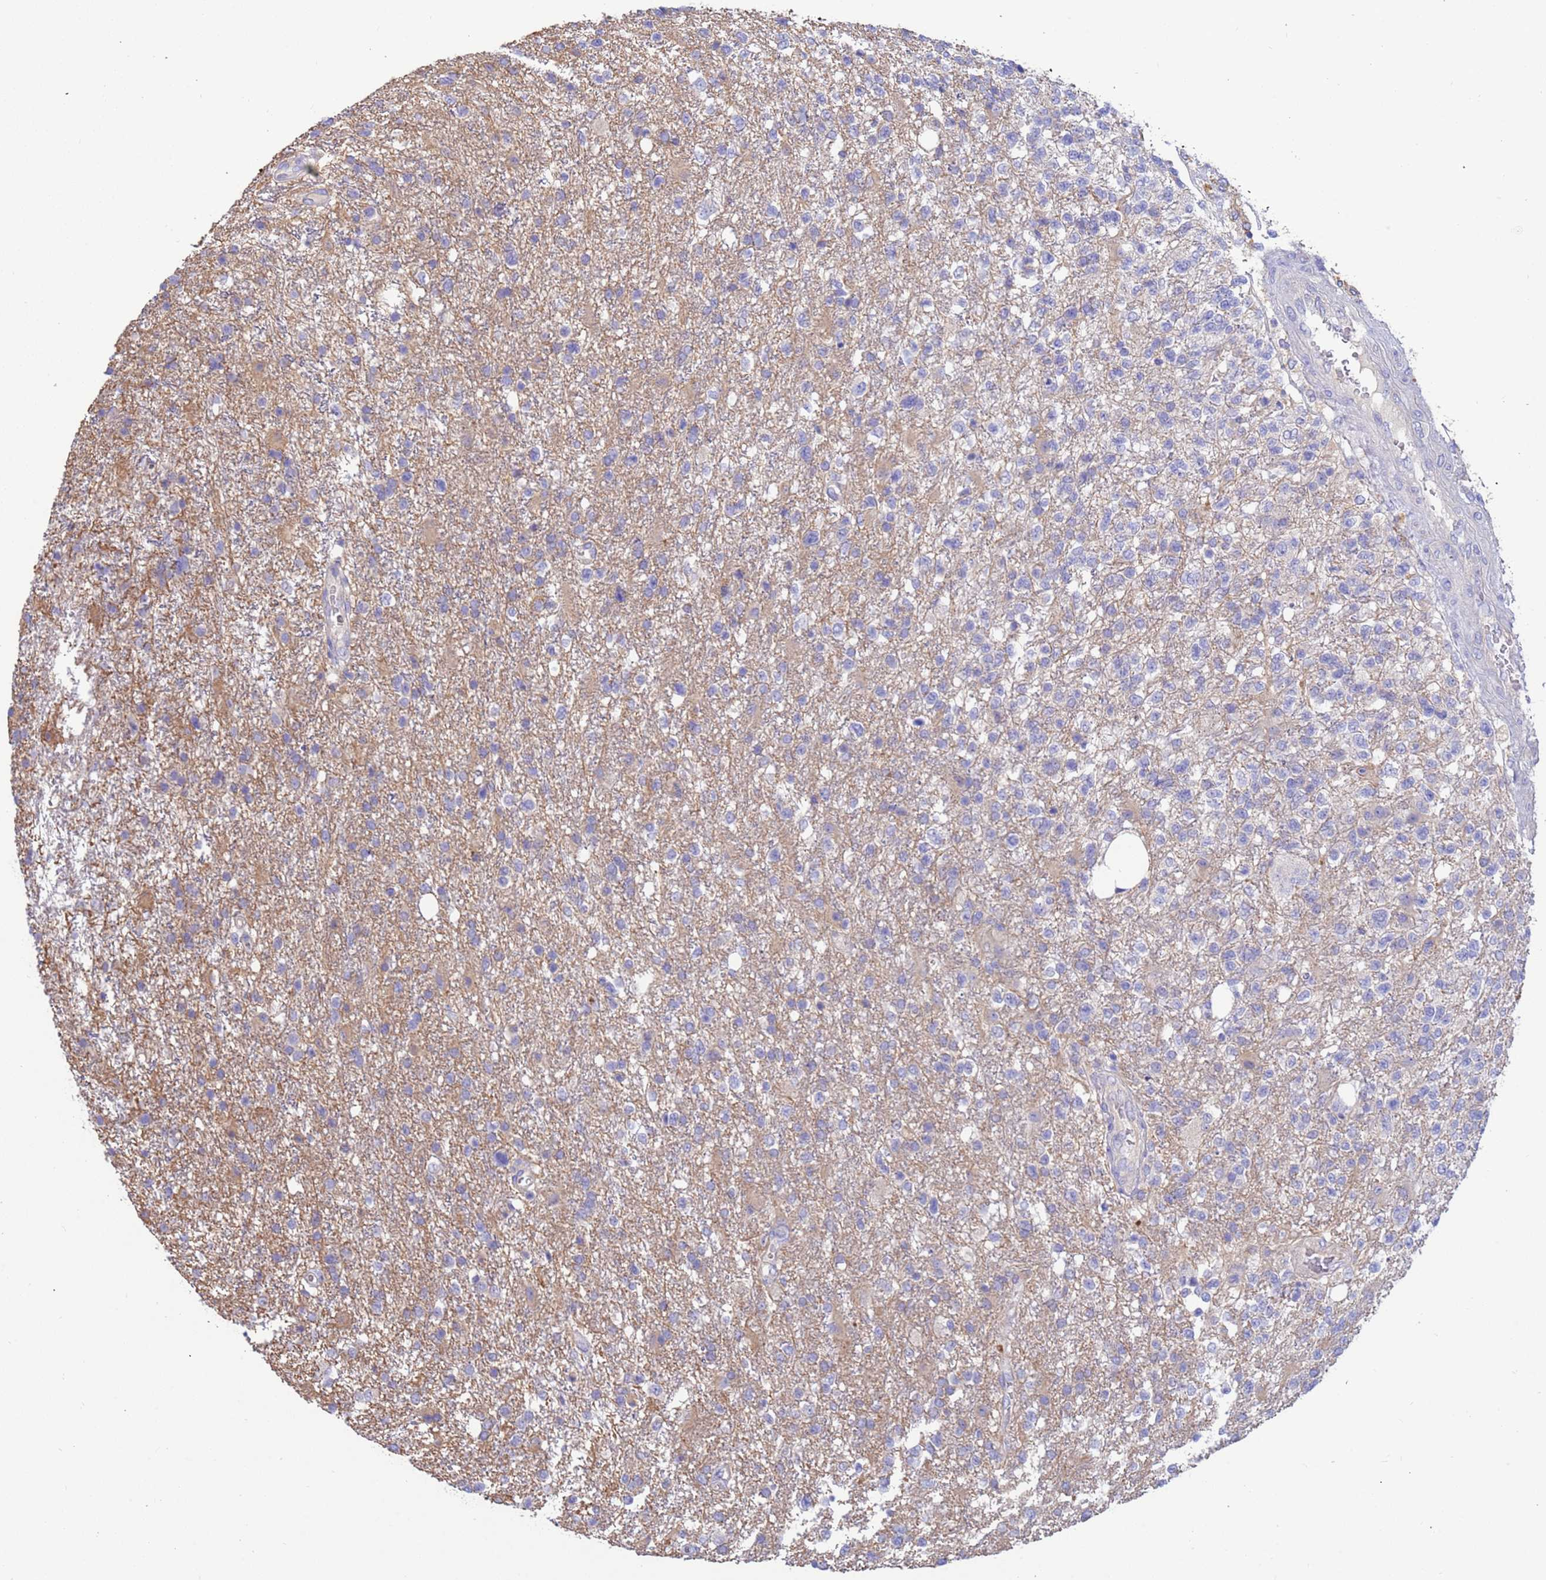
{"staining": {"intensity": "negative", "quantity": "none", "location": "none"}, "tissue": "glioma", "cell_type": "Tumor cells", "image_type": "cancer", "snomed": [{"axis": "morphology", "description": "Glioma, malignant, High grade"}, {"axis": "topography", "description": "Brain"}], "caption": "This is a histopathology image of IHC staining of malignant glioma (high-grade), which shows no positivity in tumor cells.", "gene": "SRL", "patient": {"sex": "male", "age": 56}}